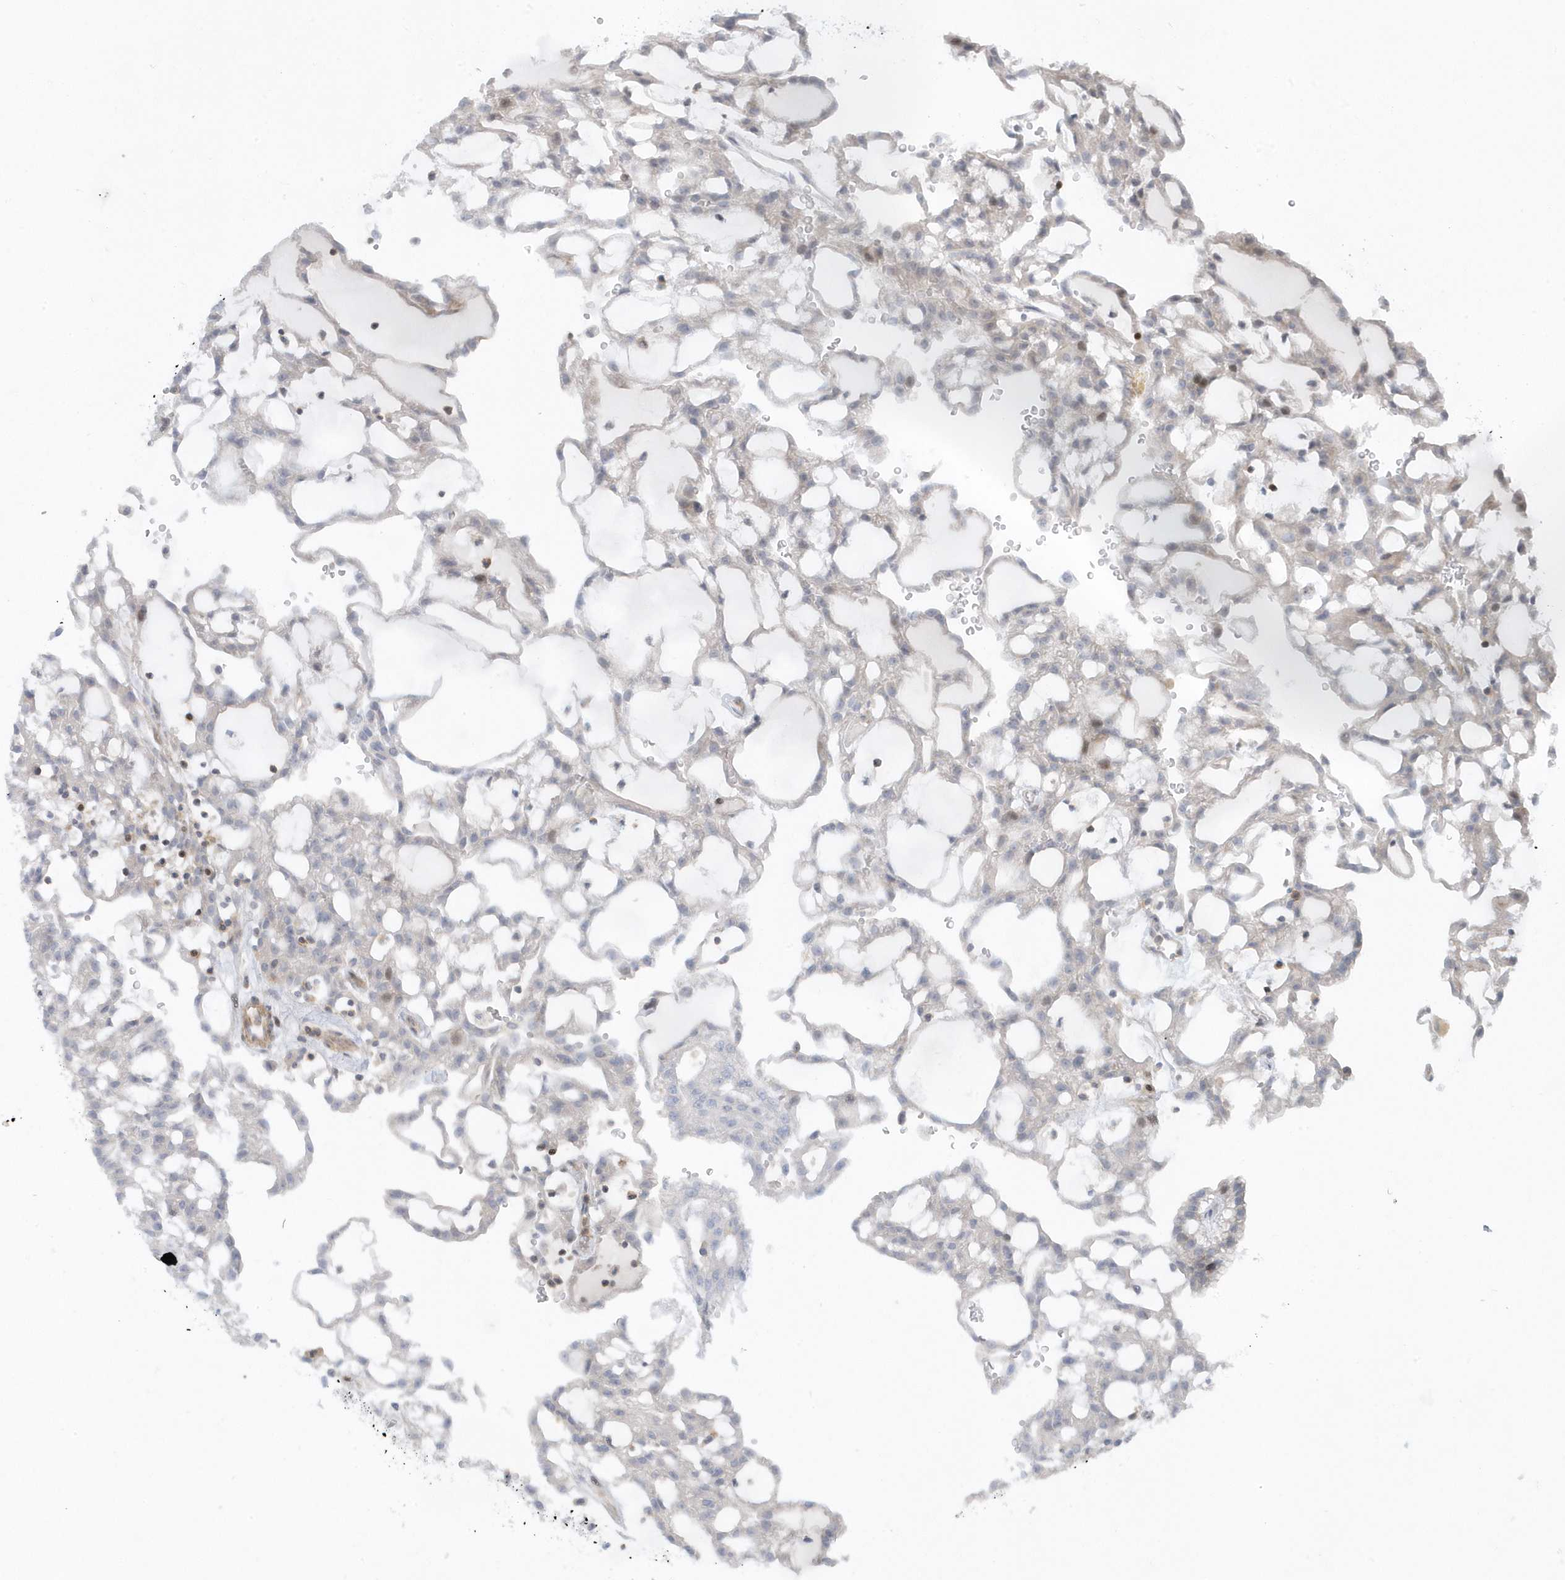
{"staining": {"intensity": "weak", "quantity": "<25%", "location": "cytoplasmic/membranous,nuclear"}, "tissue": "renal cancer", "cell_type": "Tumor cells", "image_type": "cancer", "snomed": [{"axis": "morphology", "description": "Adenocarcinoma, NOS"}, {"axis": "topography", "description": "Kidney"}], "caption": "Tumor cells show no significant positivity in renal cancer (adenocarcinoma).", "gene": "CACNB2", "patient": {"sex": "male", "age": 63}}